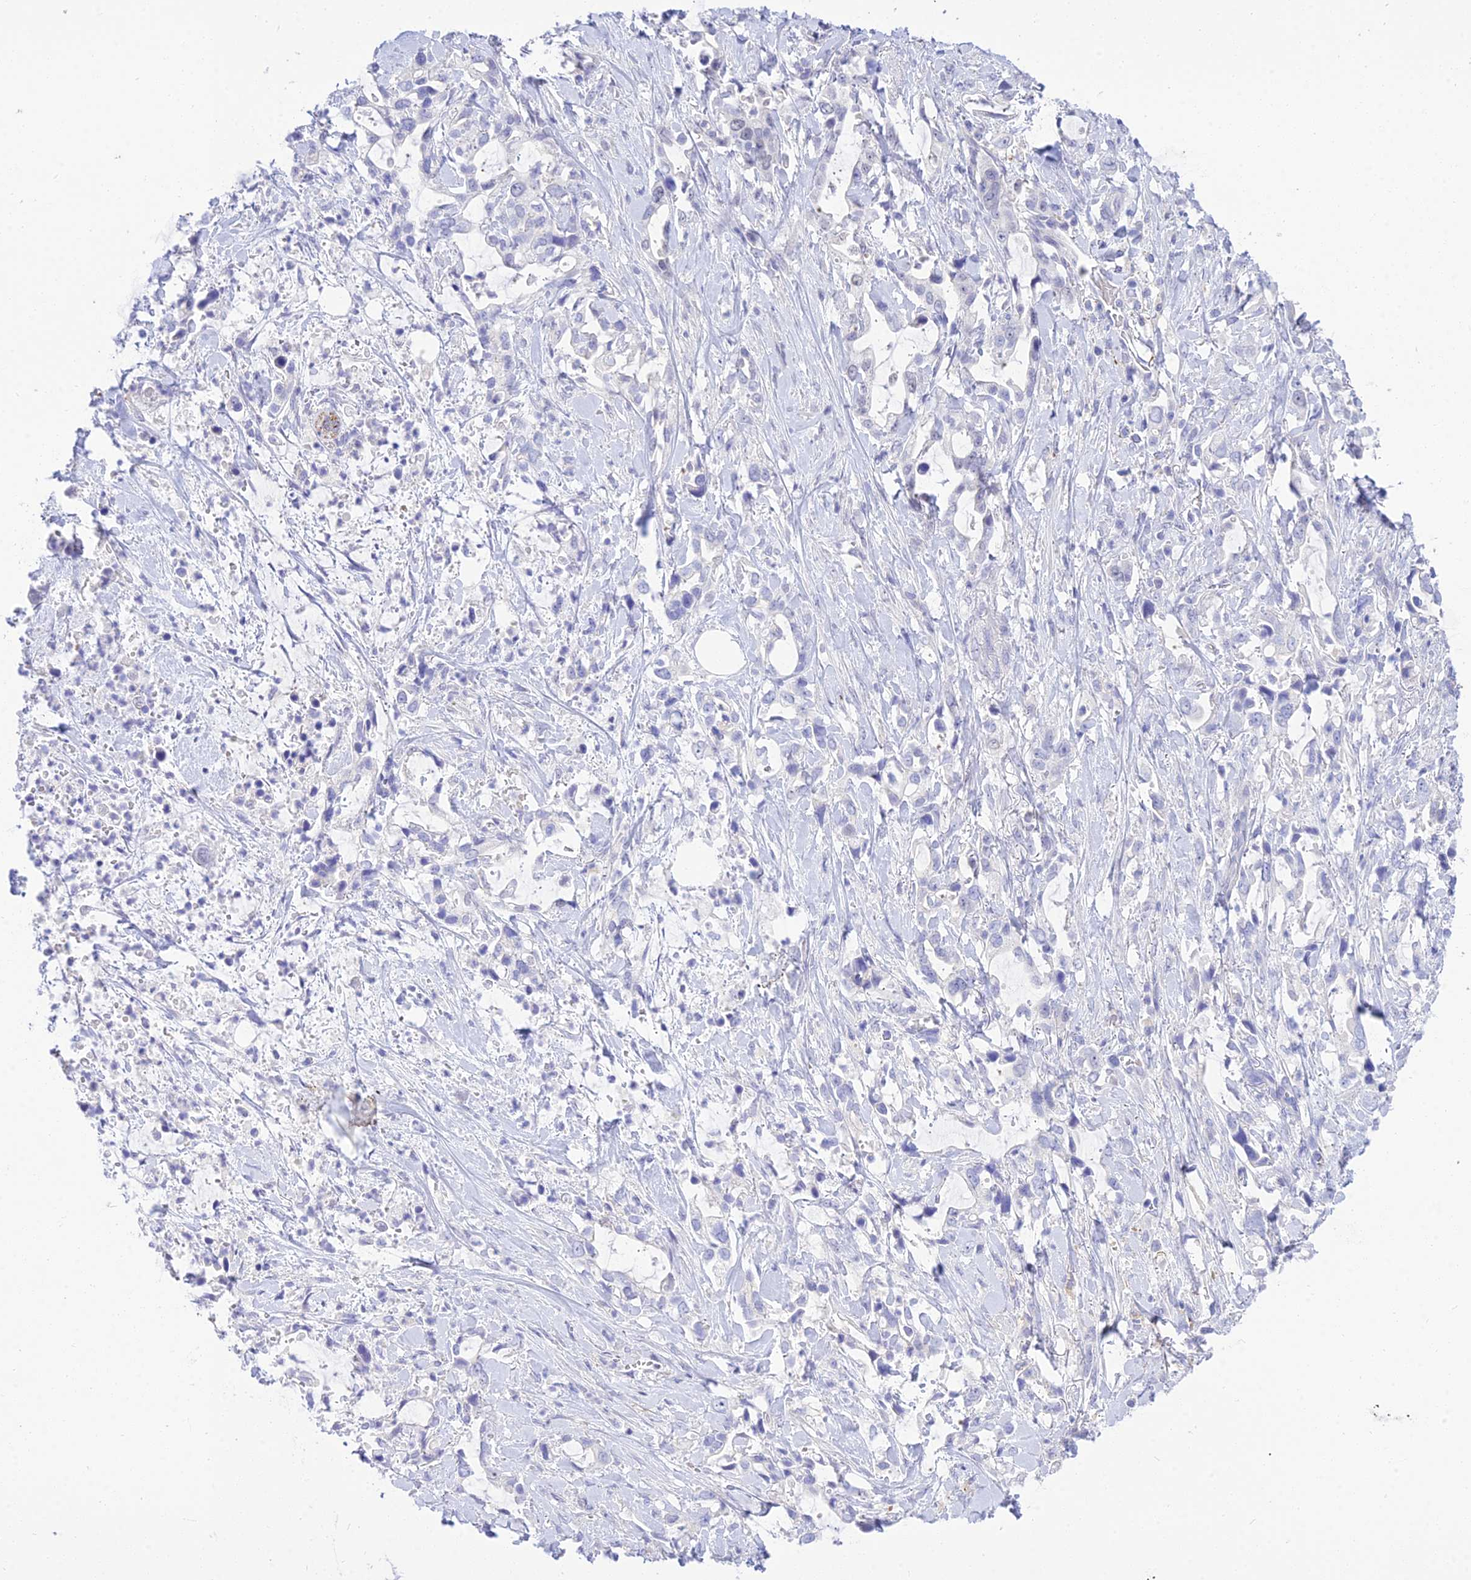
{"staining": {"intensity": "negative", "quantity": "none", "location": "none"}, "tissue": "pancreatic cancer", "cell_type": "Tumor cells", "image_type": "cancer", "snomed": [{"axis": "morphology", "description": "Adenocarcinoma, NOS"}, {"axis": "topography", "description": "Pancreas"}], "caption": "Protein analysis of pancreatic adenocarcinoma demonstrates no significant expression in tumor cells. (DAB IHC visualized using brightfield microscopy, high magnification).", "gene": "DEFB107A", "patient": {"sex": "female", "age": 61}}